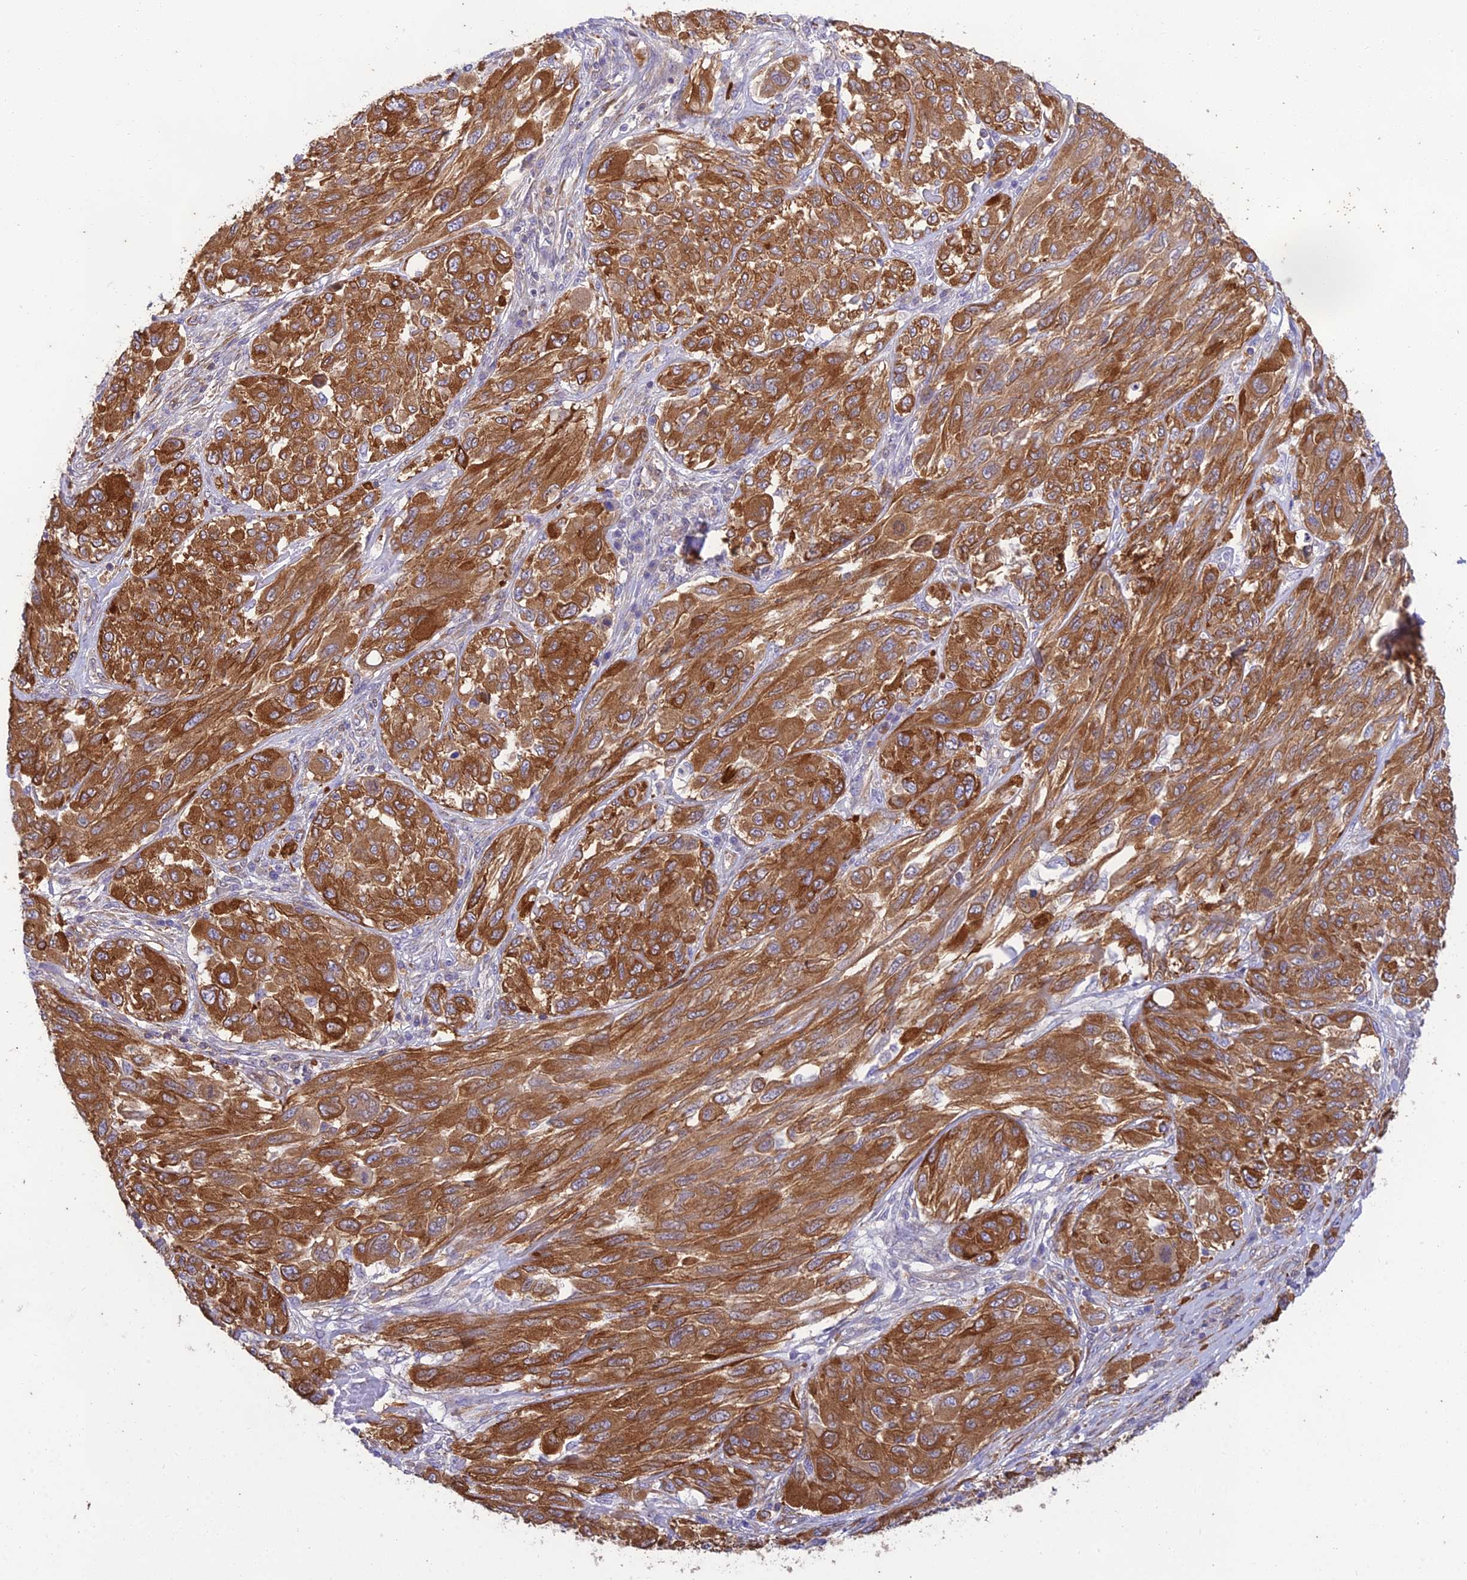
{"staining": {"intensity": "strong", "quantity": ">75%", "location": "cytoplasmic/membranous"}, "tissue": "melanoma", "cell_type": "Tumor cells", "image_type": "cancer", "snomed": [{"axis": "morphology", "description": "Malignant melanoma, NOS"}, {"axis": "topography", "description": "Skin"}], "caption": "DAB (3,3'-diaminobenzidine) immunohistochemical staining of human melanoma shows strong cytoplasmic/membranous protein staining in approximately >75% of tumor cells.", "gene": "PTCD2", "patient": {"sex": "female", "age": 91}}